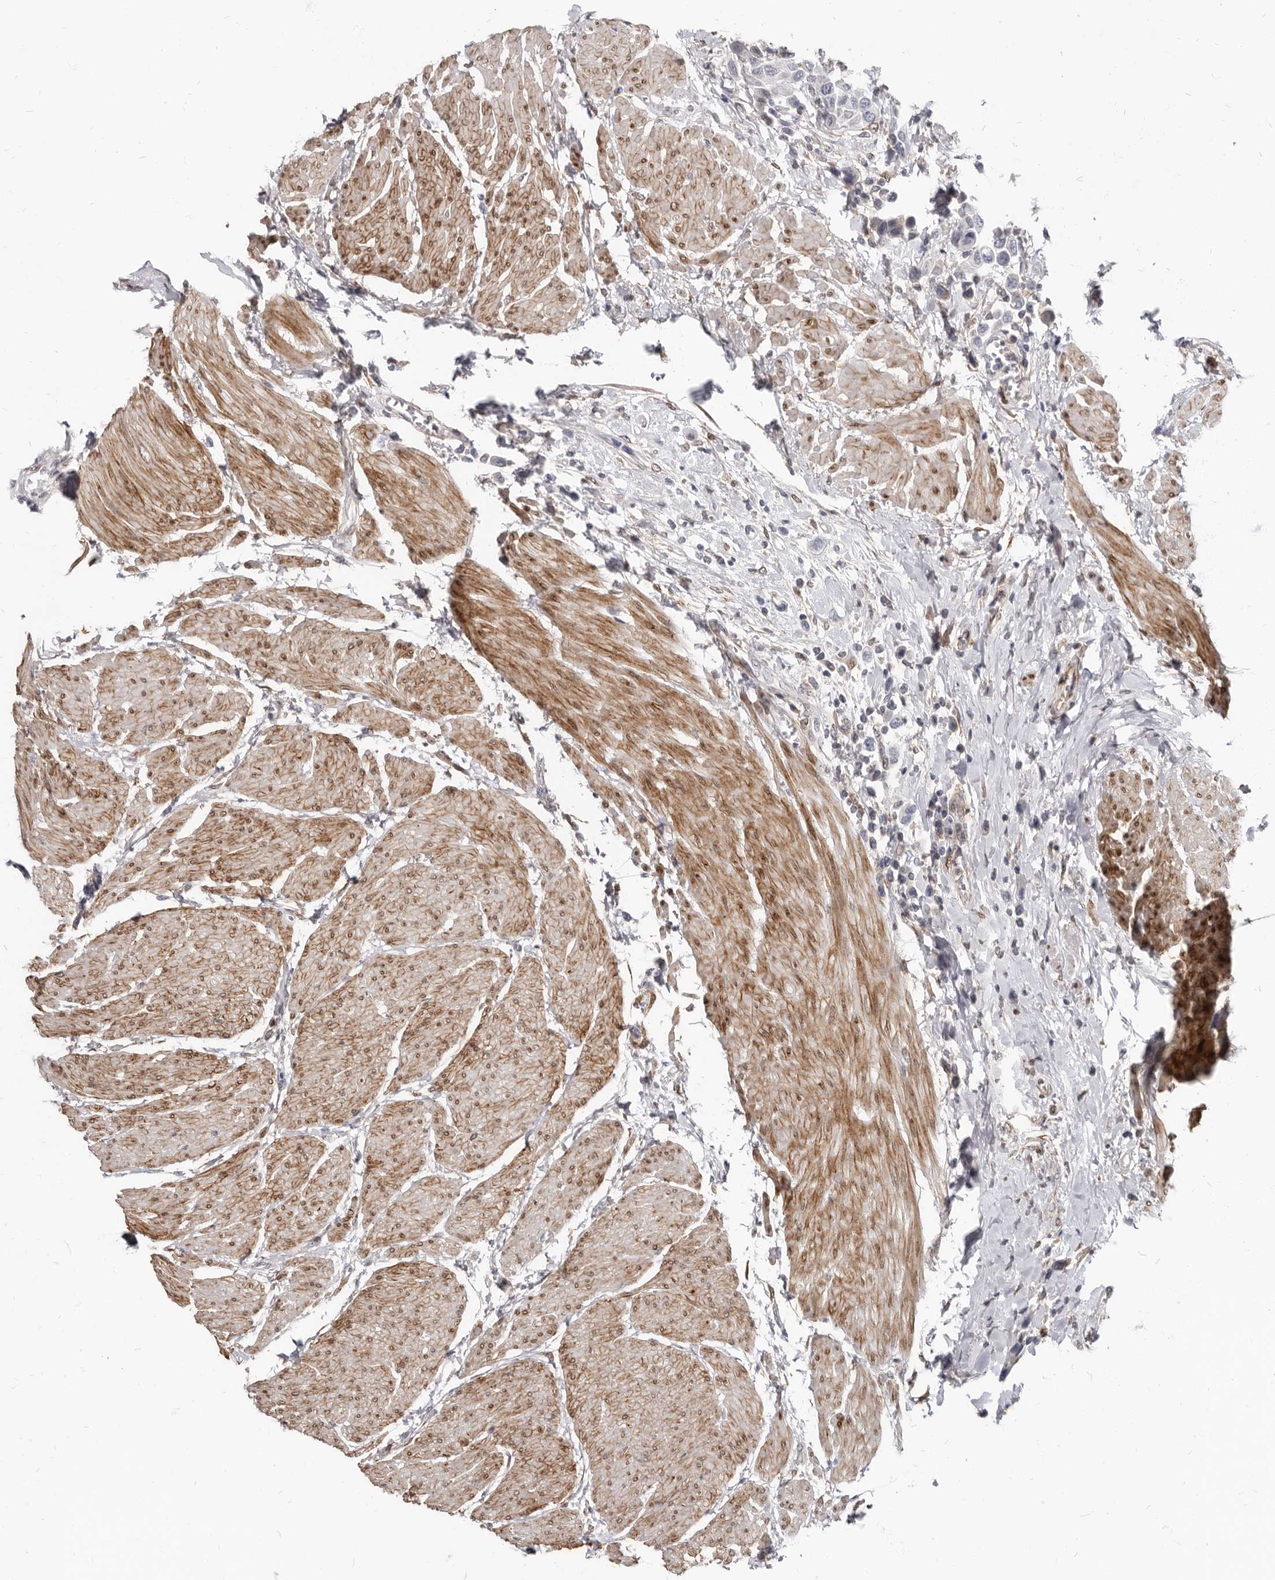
{"staining": {"intensity": "negative", "quantity": "none", "location": "none"}, "tissue": "urothelial cancer", "cell_type": "Tumor cells", "image_type": "cancer", "snomed": [{"axis": "morphology", "description": "Urothelial carcinoma, High grade"}, {"axis": "topography", "description": "Urinary bladder"}], "caption": "Immunohistochemical staining of human urothelial cancer demonstrates no significant positivity in tumor cells.", "gene": "MRGPRF", "patient": {"sex": "male", "age": 50}}